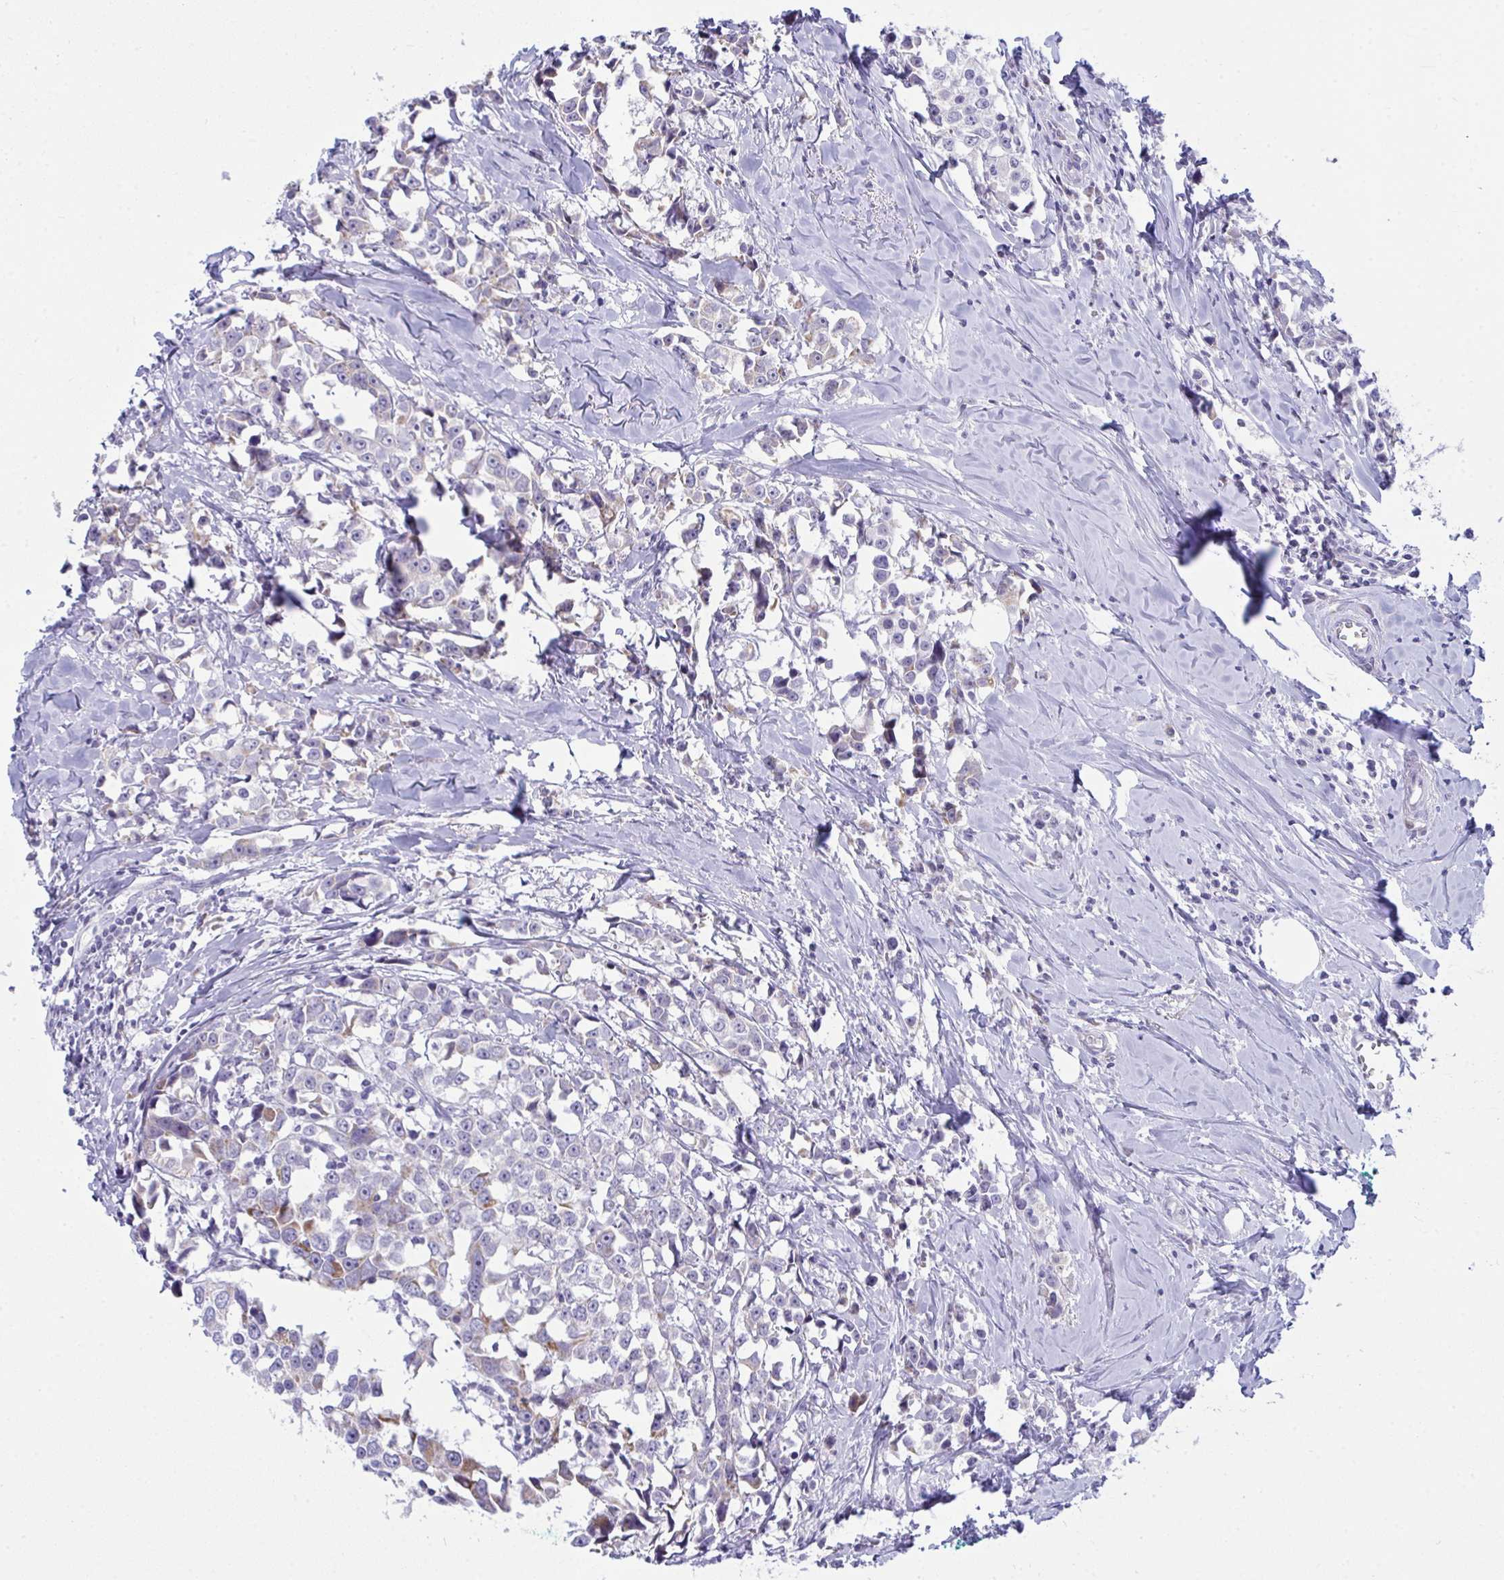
{"staining": {"intensity": "moderate", "quantity": "<25%", "location": "cytoplasmic/membranous"}, "tissue": "breast cancer", "cell_type": "Tumor cells", "image_type": "cancer", "snomed": [{"axis": "morphology", "description": "Duct carcinoma"}, {"axis": "topography", "description": "Breast"}], "caption": "Moderate cytoplasmic/membranous protein expression is identified in approximately <25% of tumor cells in breast cancer.", "gene": "PLA2G12B", "patient": {"sex": "female", "age": 80}}